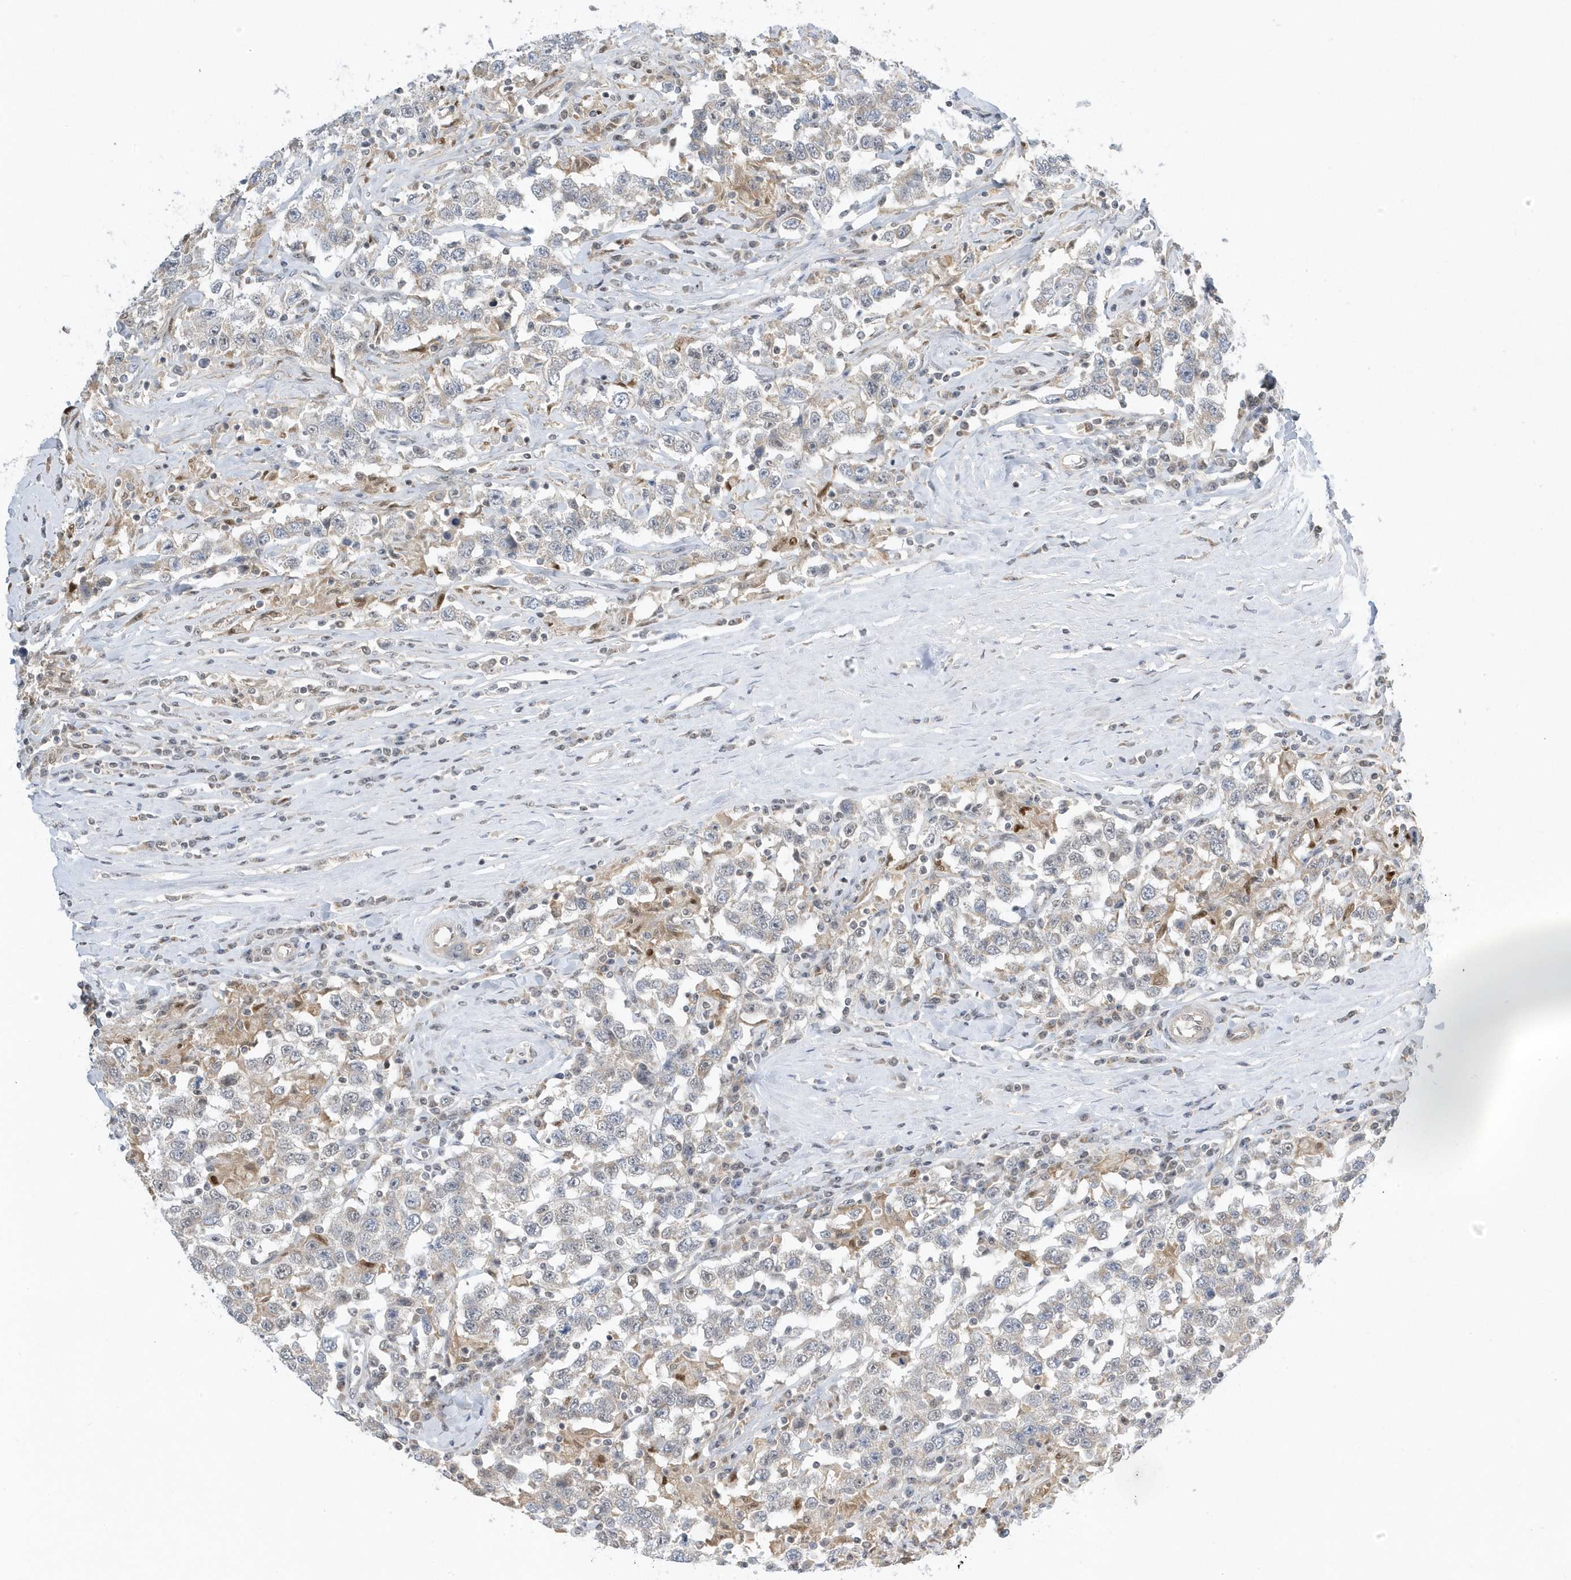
{"staining": {"intensity": "negative", "quantity": "none", "location": "none"}, "tissue": "testis cancer", "cell_type": "Tumor cells", "image_type": "cancer", "snomed": [{"axis": "morphology", "description": "Seminoma, NOS"}, {"axis": "topography", "description": "Testis"}], "caption": "DAB immunohistochemical staining of testis cancer (seminoma) reveals no significant staining in tumor cells. (DAB immunohistochemistry (IHC), high magnification).", "gene": "ZNF740", "patient": {"sex": "male", "age": 41}}